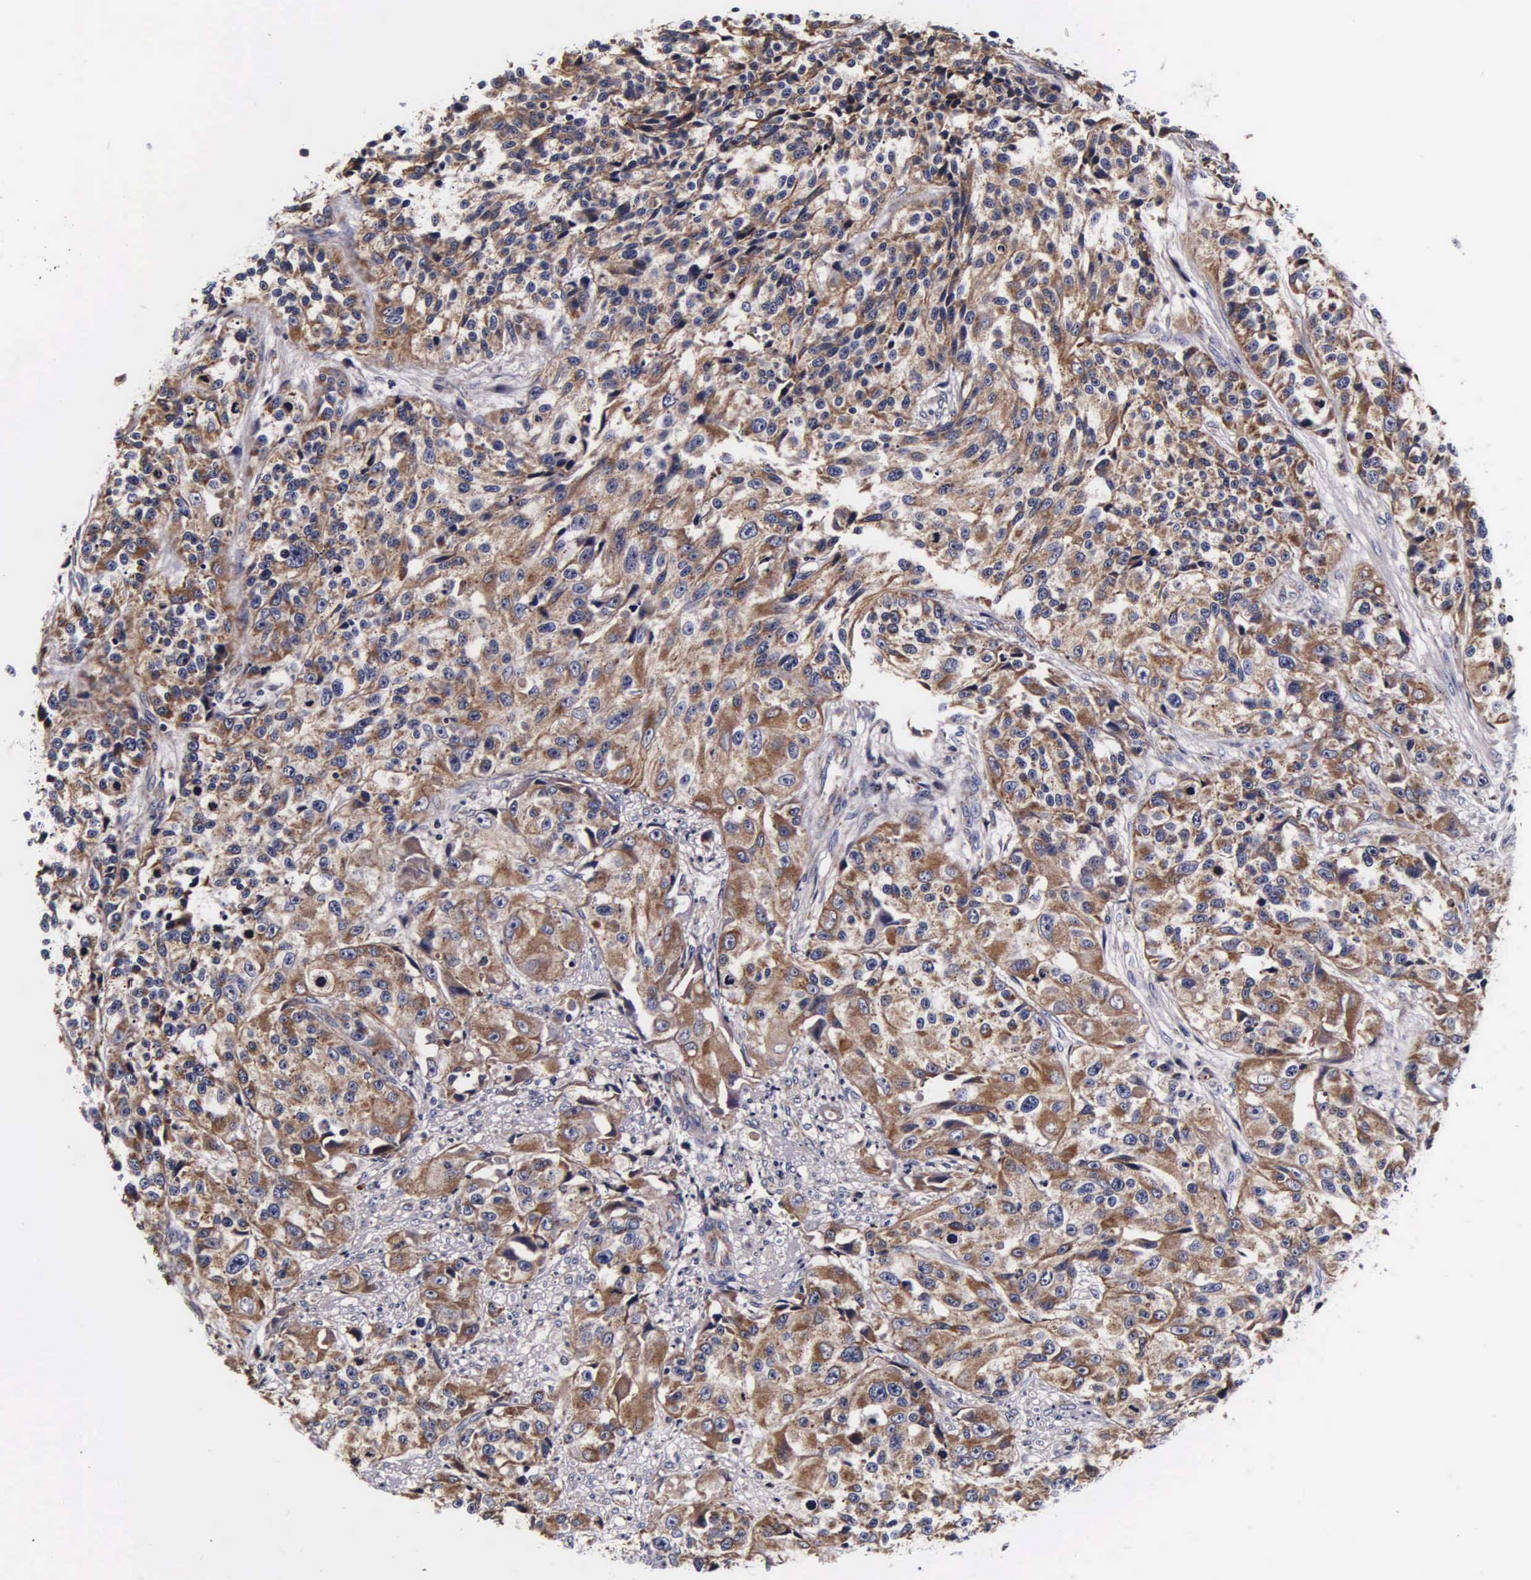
{"staining": {"intensity": "moderate", "quantity": ">75%", "location": "cytoplasmic/membranous"}, "tissue": "urothelial cancer", "cell_type": "Tumor cells", "image_type": "cancer", "snomed": [{"axis": "morphology", "description": "Urothelial carcinoma, High grade"}, {"axis": "topography", "description": "Urinary bladder"}], "caption": "This histopathology image demonstrates immunohistochemistry staining of human high-grade urothelial carcinoma, with medium moderate cytoplasmic/membranous expression in about >75% of tumor cells.", "gene": "PSMA3", "patient": {"sex": "female", "age": 81}}